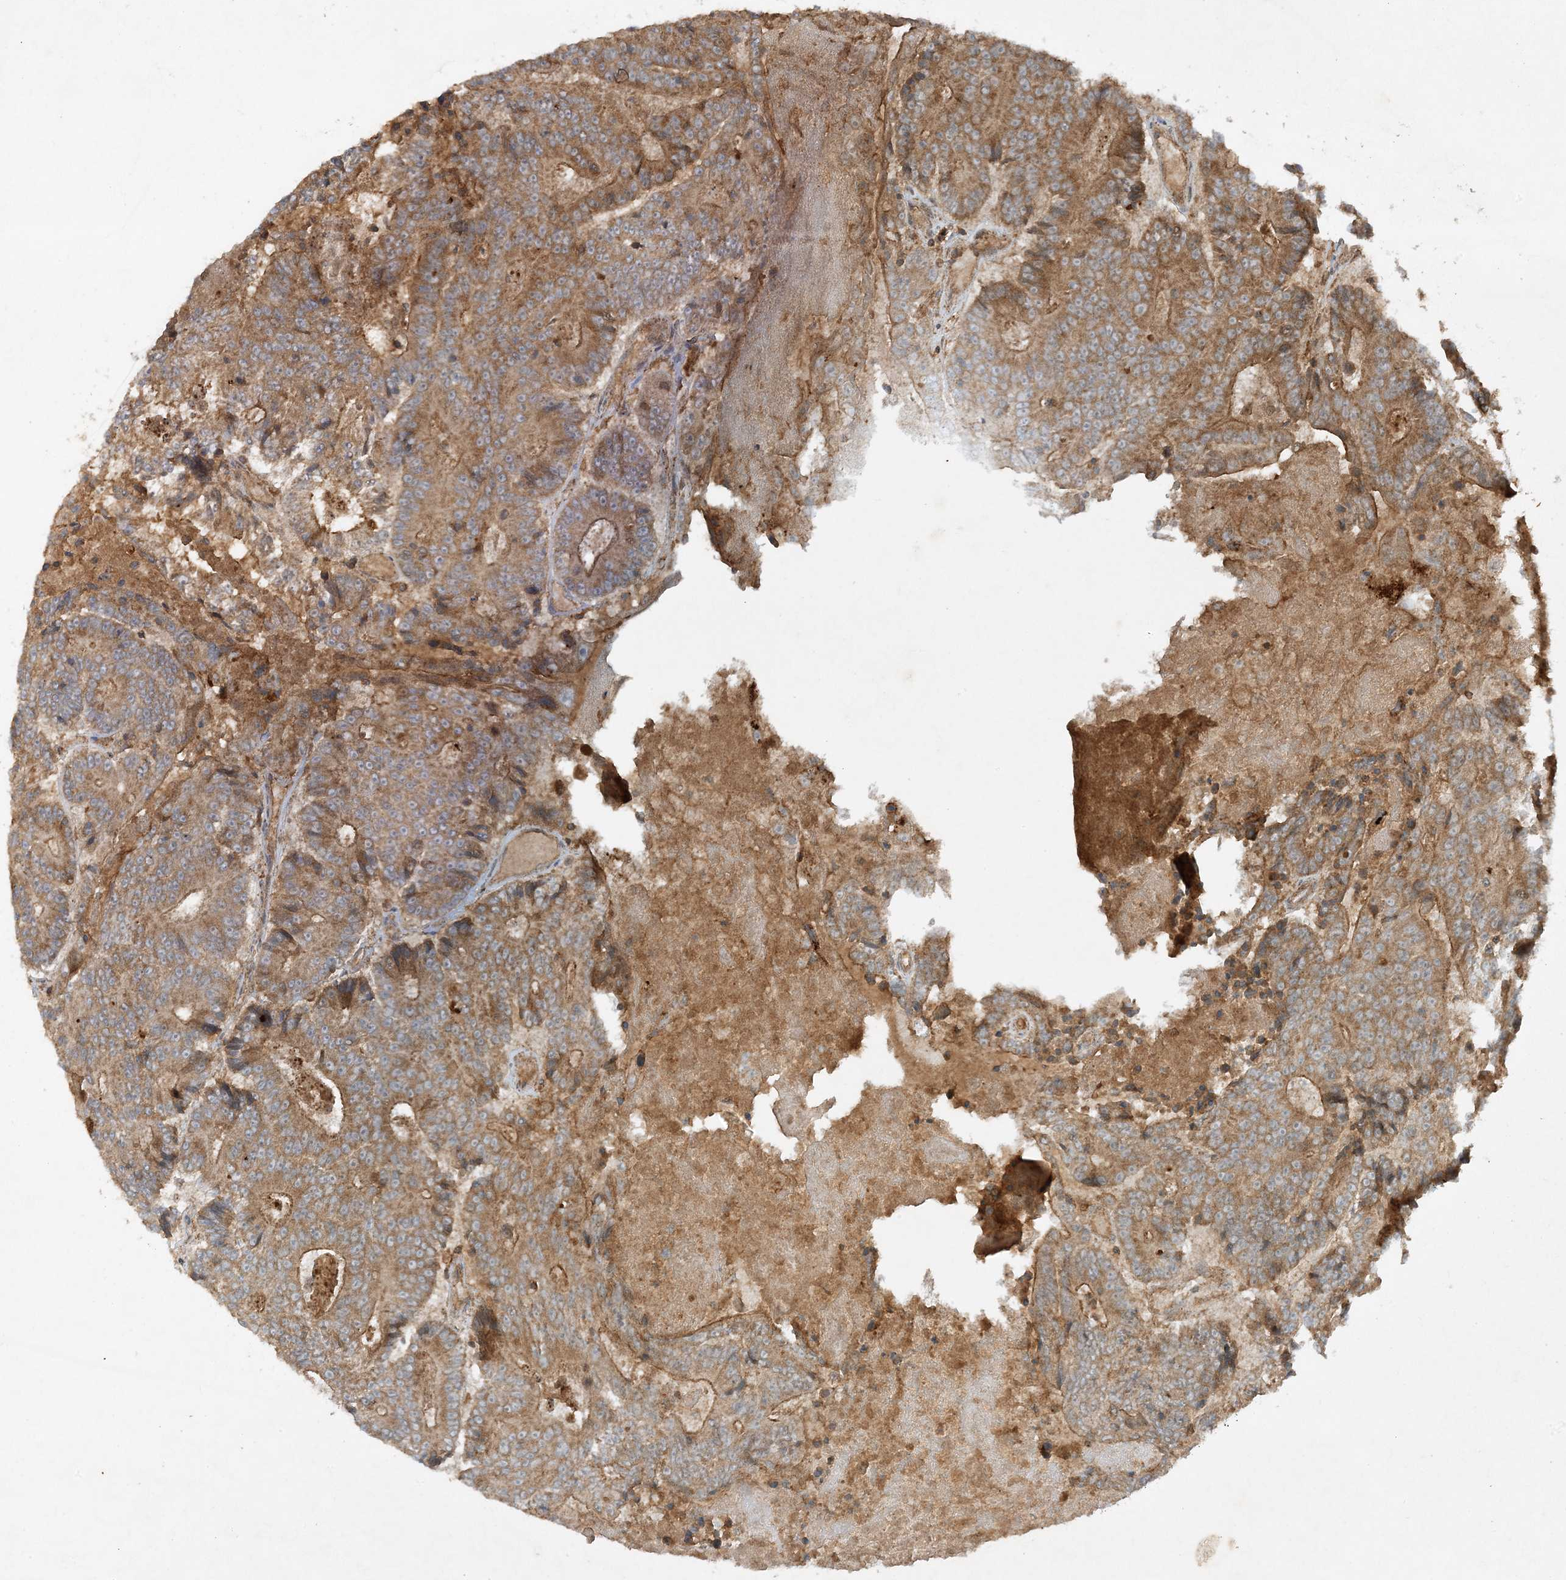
{"staining": {"intensity": "moderate", "quantity": ">75%", "location": "cytoplasmic/membranous"}, "tissue": "colorectal cancer", "cell_type": "Tumor cells", "image_type": "cancer", "snomed": [{"axis": "morphology", "description": "Adenocarcinoma, NOS"}, {"axis": "topography", "description": "Colon"}], "caption": "Colorectal adenocarcinoma stained with a brown dye displays moderate cytoplasmic/membranous positive staining in about >75% of tumor cells.", "gene": "XRN1", "patient": {"sex": "male", "age": 83}}